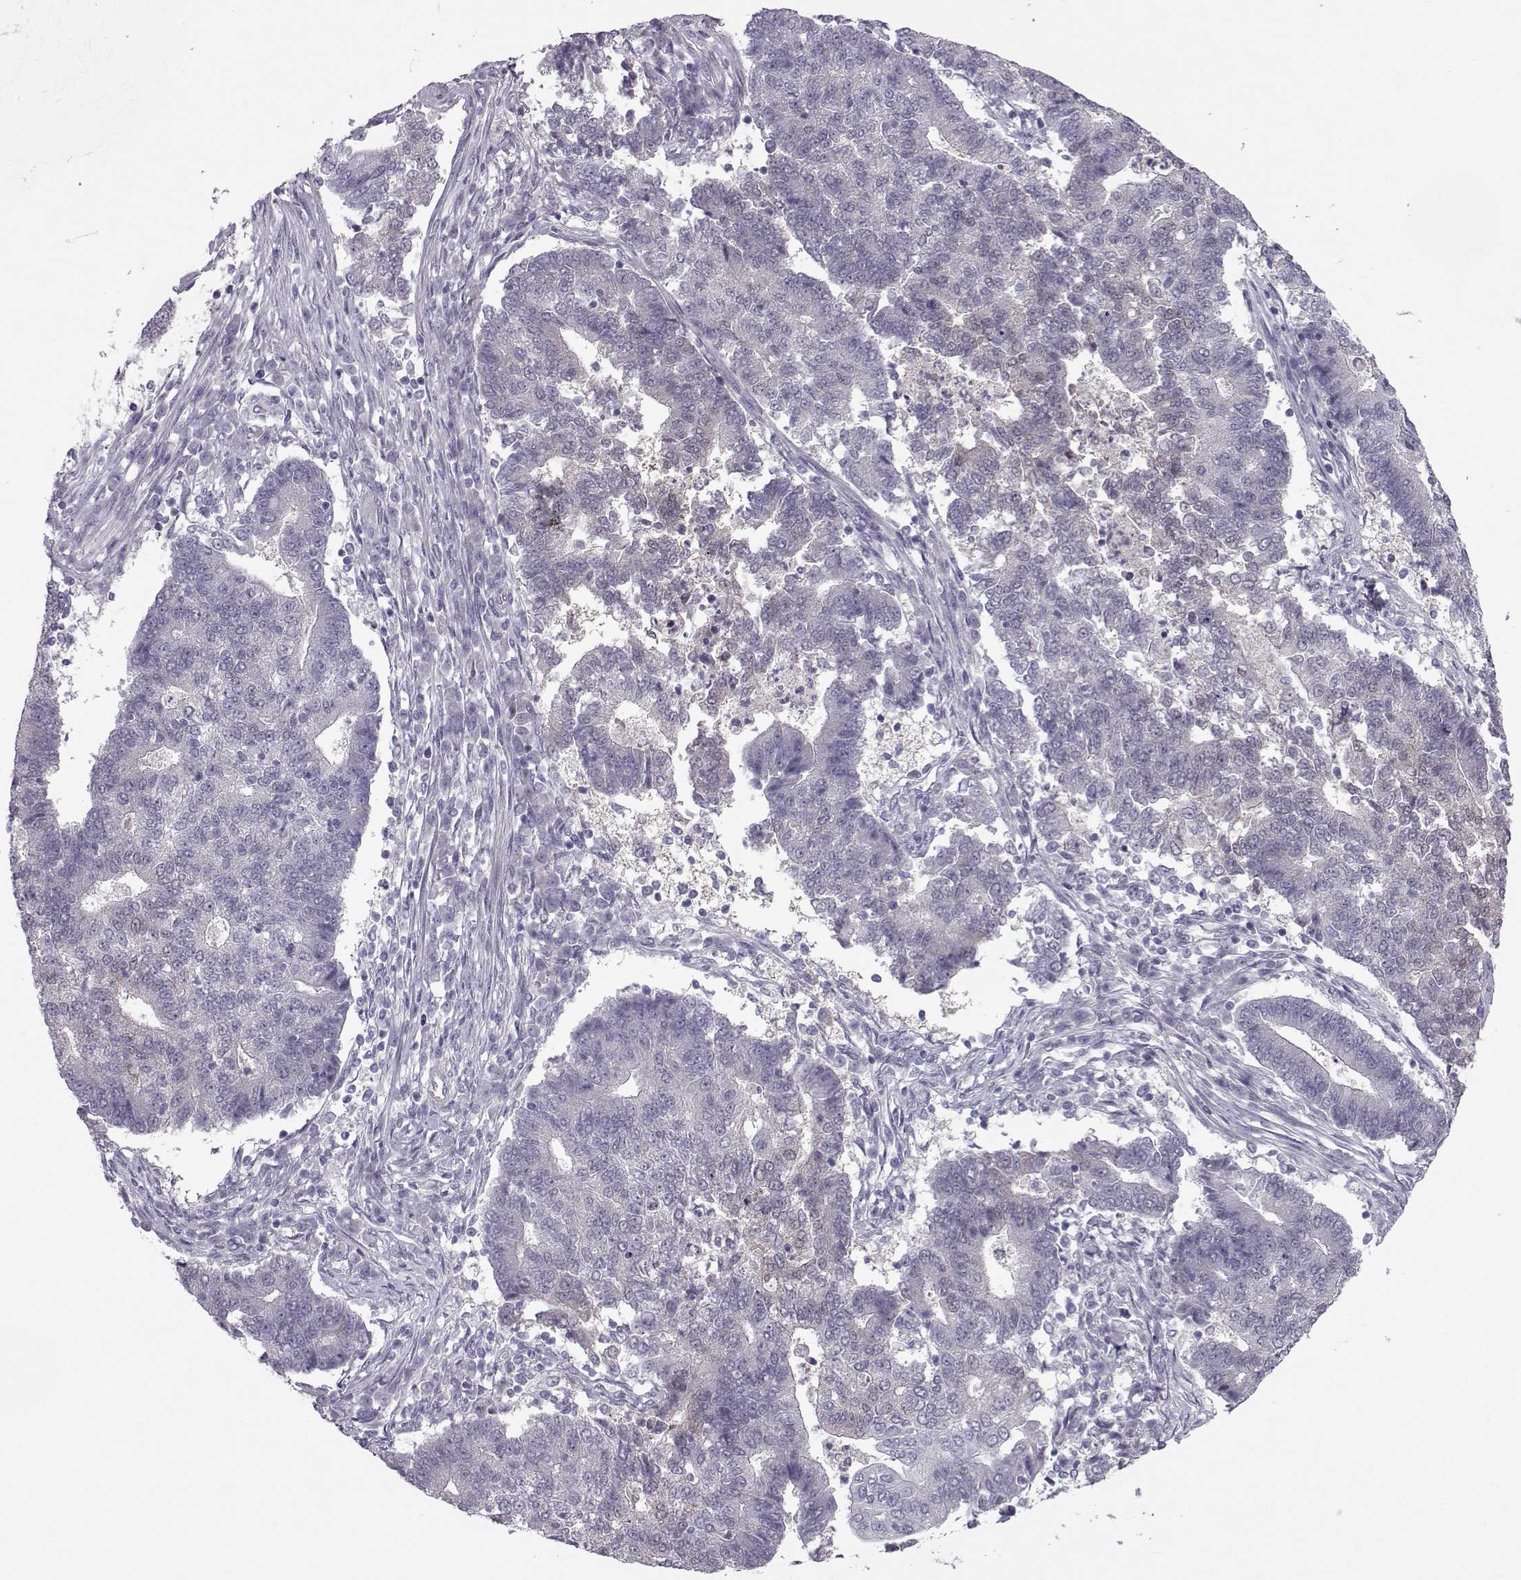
{"staining": {"intensity": "moderate", "quantity": "<25%", "location": "cytoplasmic/membranous,nuclear"}, "tissue": "endometrial cancer", "cell_type": "Tumor cells", "image_type": "cancer", "snomed": [{"axis": "morphology", "description": "Adenocarcinoma, NOS"}, {"axis": "topography", "description": "Uterus"}, {"axis": "topography", "description": "Endometrium"}], "caption": "The immunohistochemical stain highlights moderate cytoplasmic/membranous and nuclear positivity in tumor cells of adenocarcinoma (endometrial) tissue.", "gene": "ASRGL1", "patient": {"sex": "female", "age": 54}}